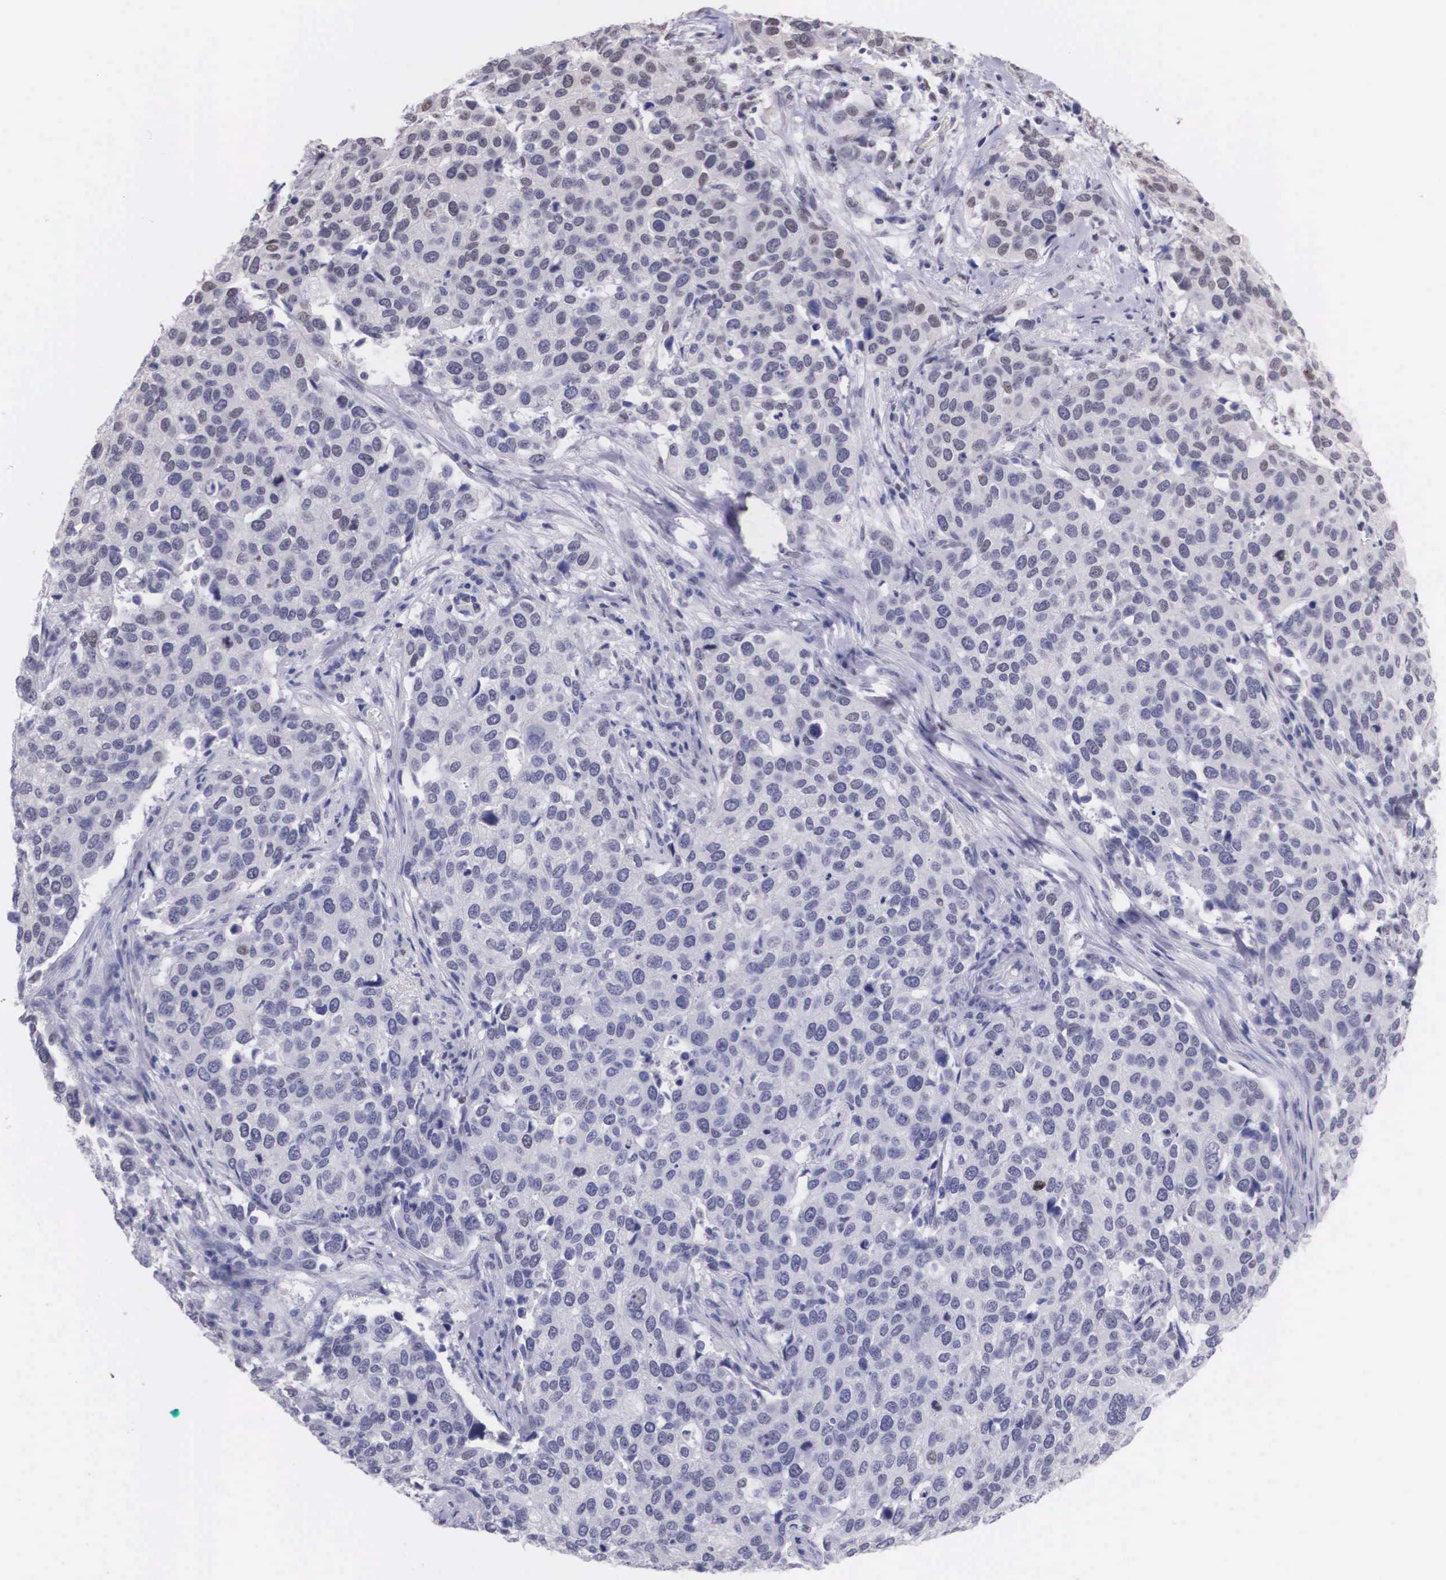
{"staining": {"intensity": "negative", "quantity": "none", "location": "none"}, "tissue": "cervical cancer", "cell_type": "Tumor cells", "image_type": "cancer", "snomed": [{"axis": "morphology", "description": "Squamous cell carcinoma, NOS"}, {"axis": "topography", "description": "Cervix"}], "caption": "Image shows no protein positivity in tumor cells of squamous cell carcinoma (cervical) tissue.", "gene": "ETV6", "patient": {"sex": "female", "age": 54}}